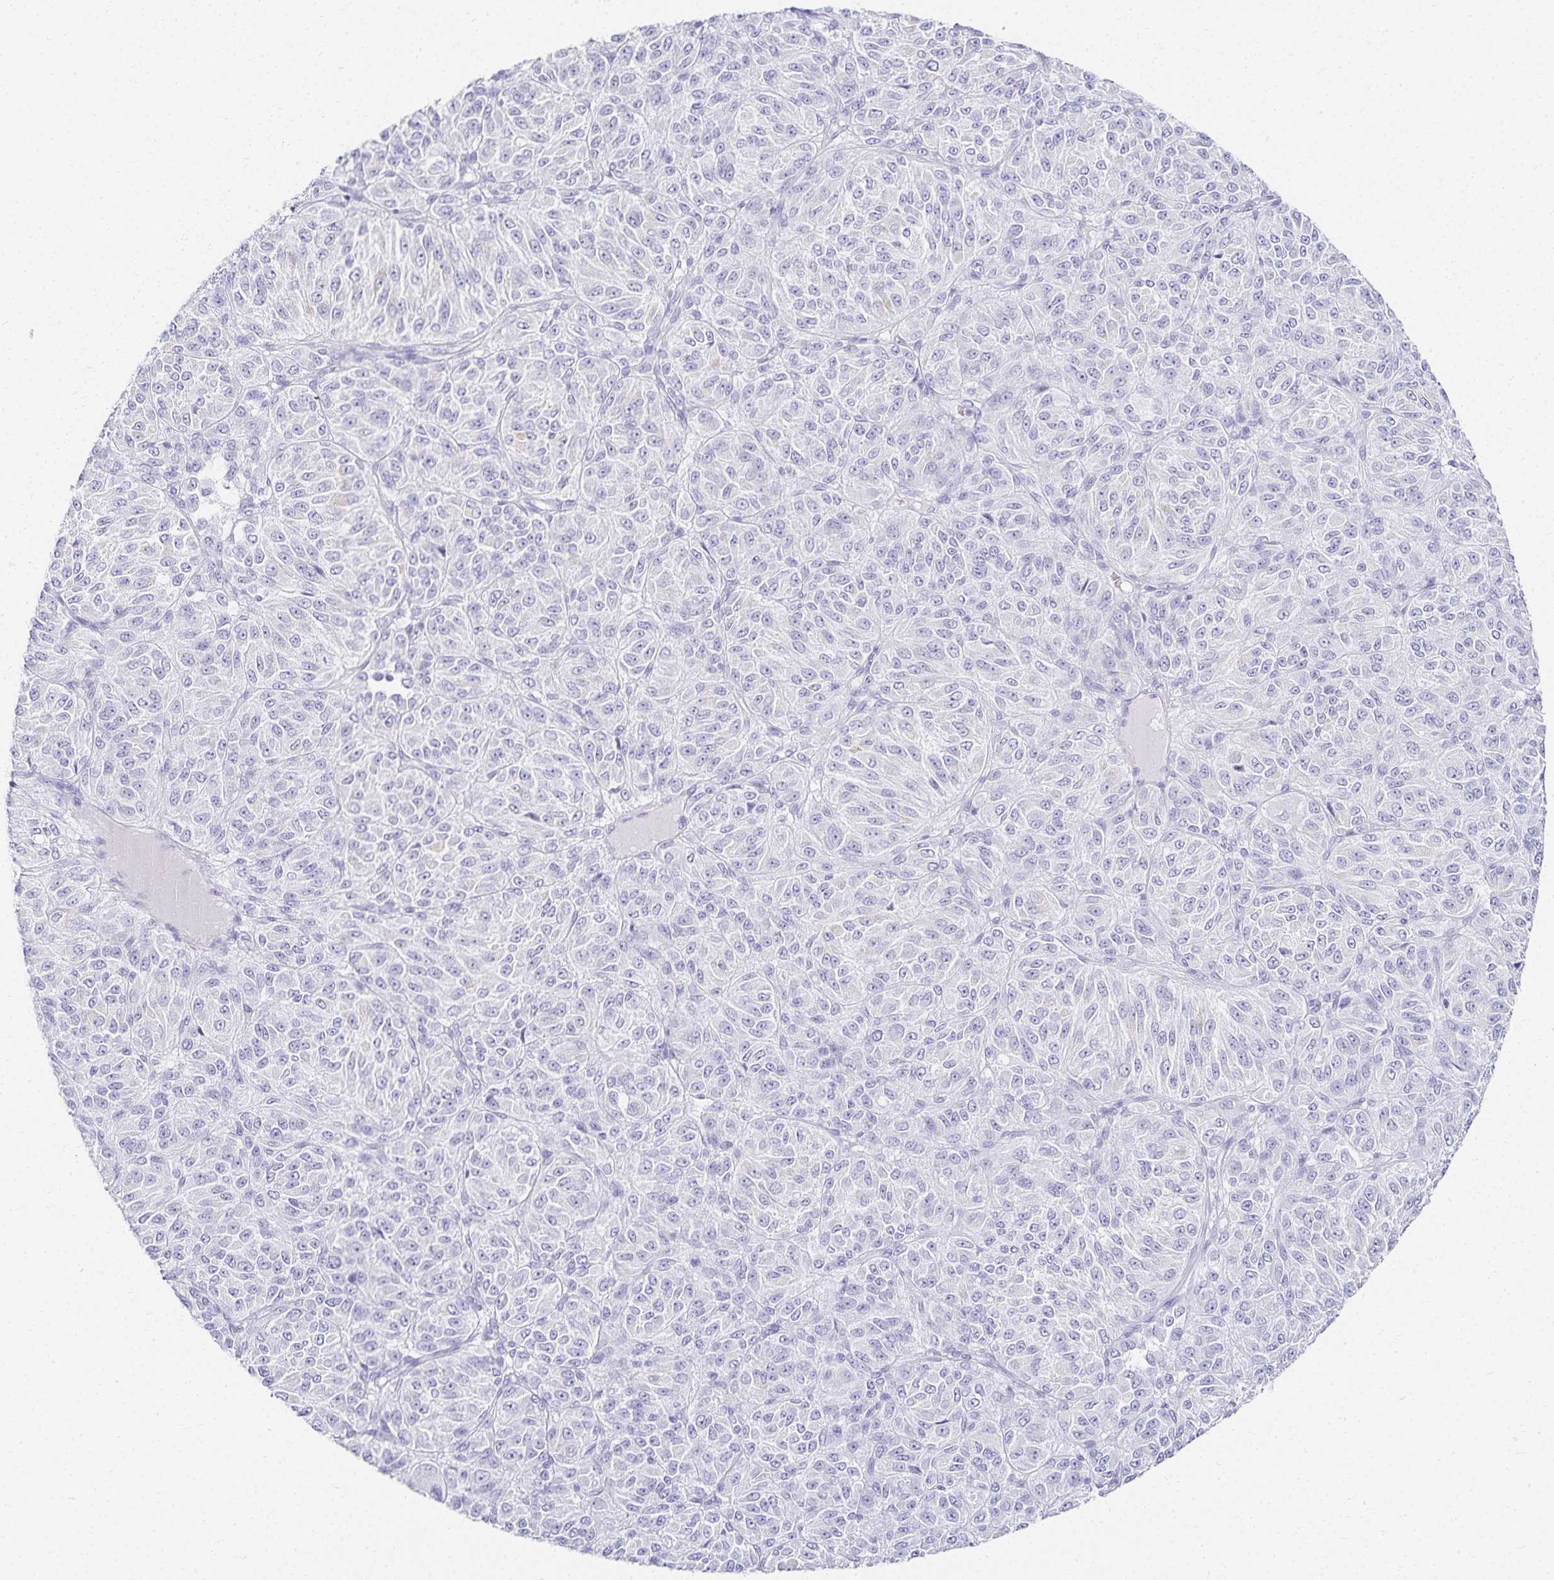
{"staining": {"intensity": "negative", "quantity": "none", "location": "none"}, "tissue": "melanoma", "cell_type": "Tumor cells", "image_type": "cancer", "snomed": [{"axis": "morphology", "description": "Malignant melanoma, Metastatic site"}, {"axis": "topography", "description": "Brain"}], "caption": "Tumor cells are negative for brown protein staining in melanoma. (Brightfield microscopy of DAB (3,3'-diaminobenzidine) IHC at high magnification).", "gene": "GP2", "patient": {"sex": "female", "age": 56}}